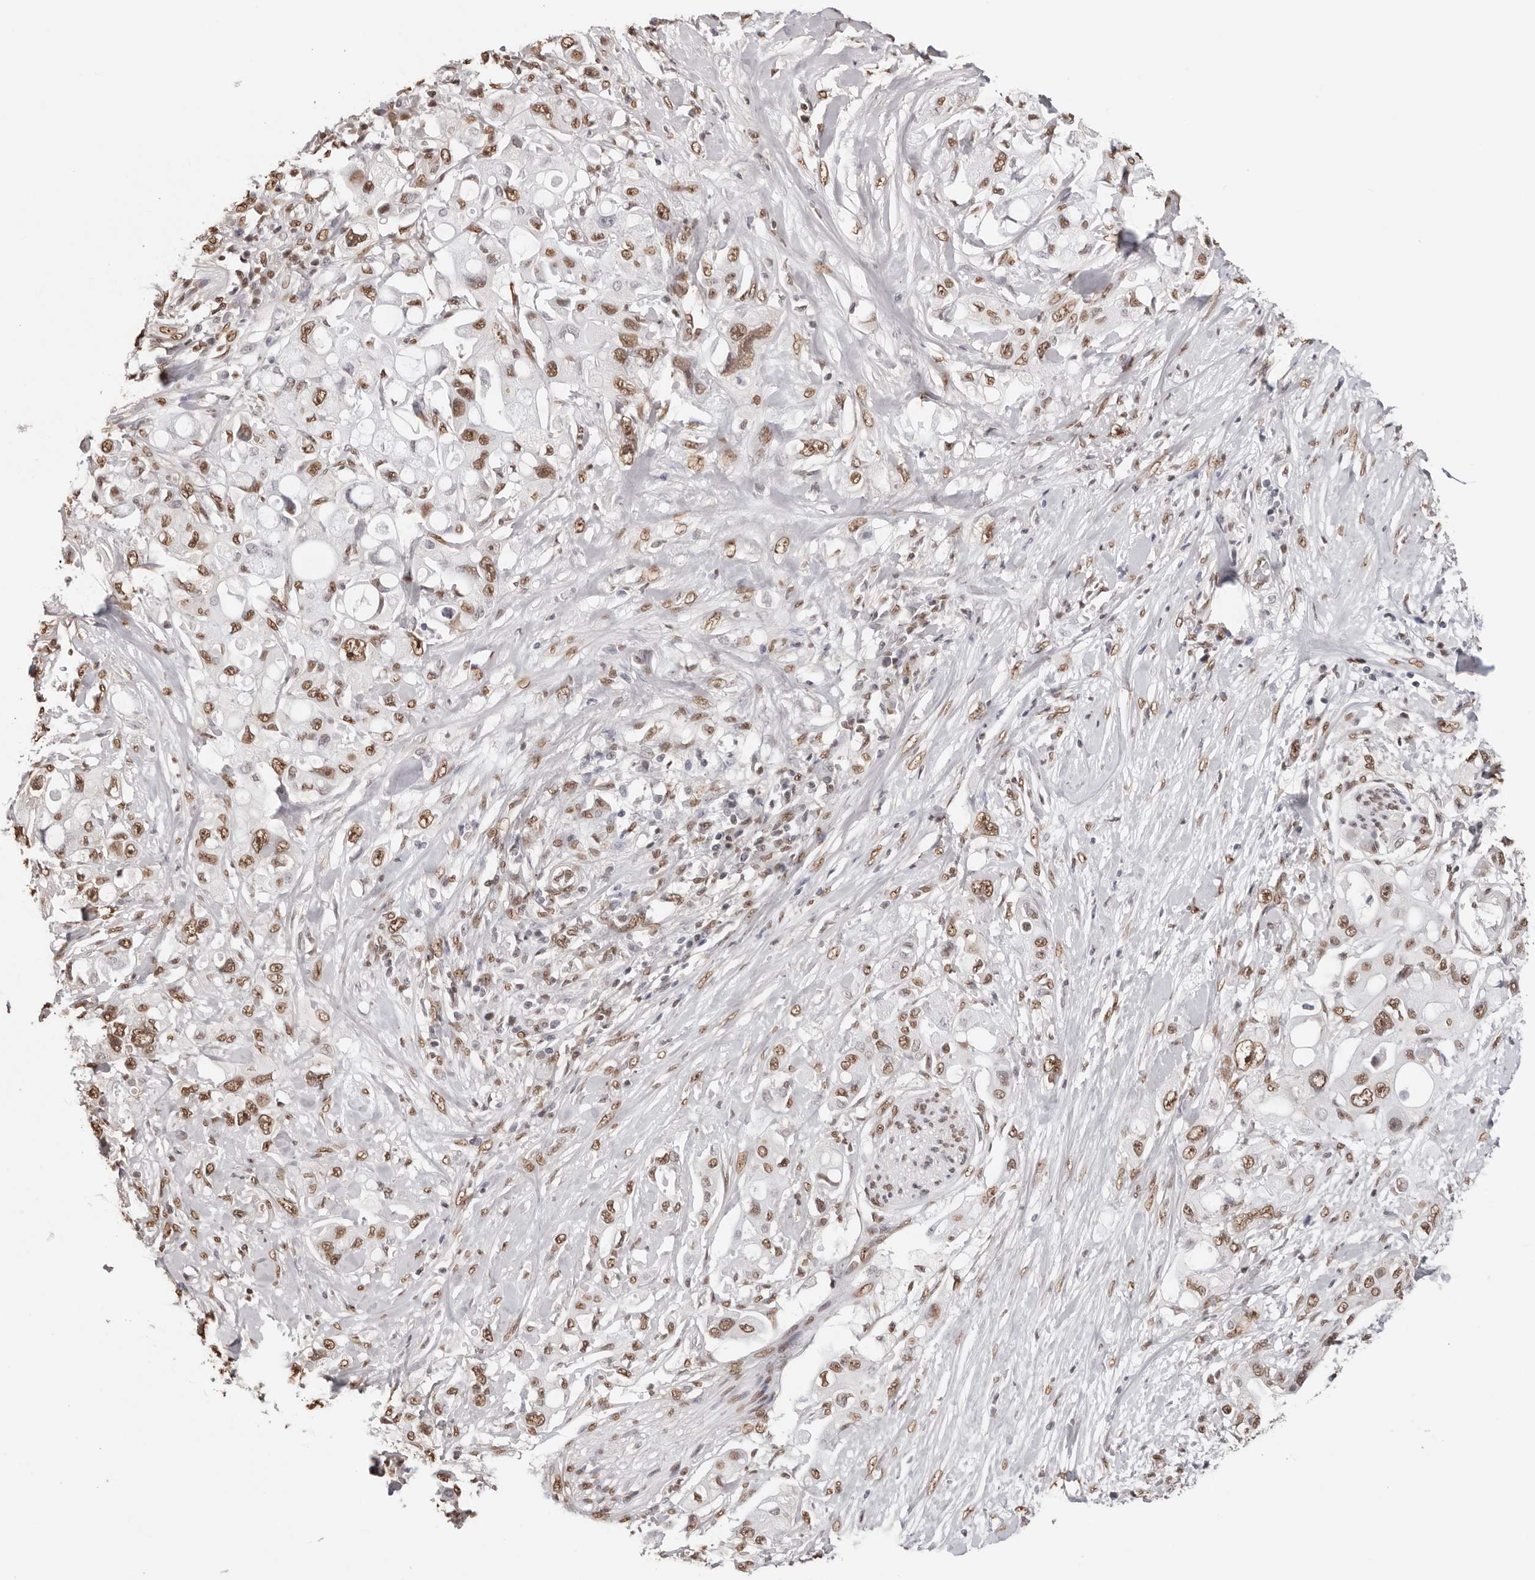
{"staining": {"intensity": "moderate", "quantity": ">75%", "location": "nuclear"}, "tissue": "pancreatic cancer", "cell_type": "Tumor cells", "image_type": "cancer", "snomed": [{"axis": "morphology", "description": "Adenocarcinoma, NOS"}, {"axis": "topography", "description": "Pancreas"}], "caption": "About >75% of tumor cells in human pancreatic adenocarcinoma demonstrate moderate nuclear protein expression as visualized by brown immunohistochemical staining.", "gene": "OLIG3", "patient": {"sex": "female", "age": 56}}